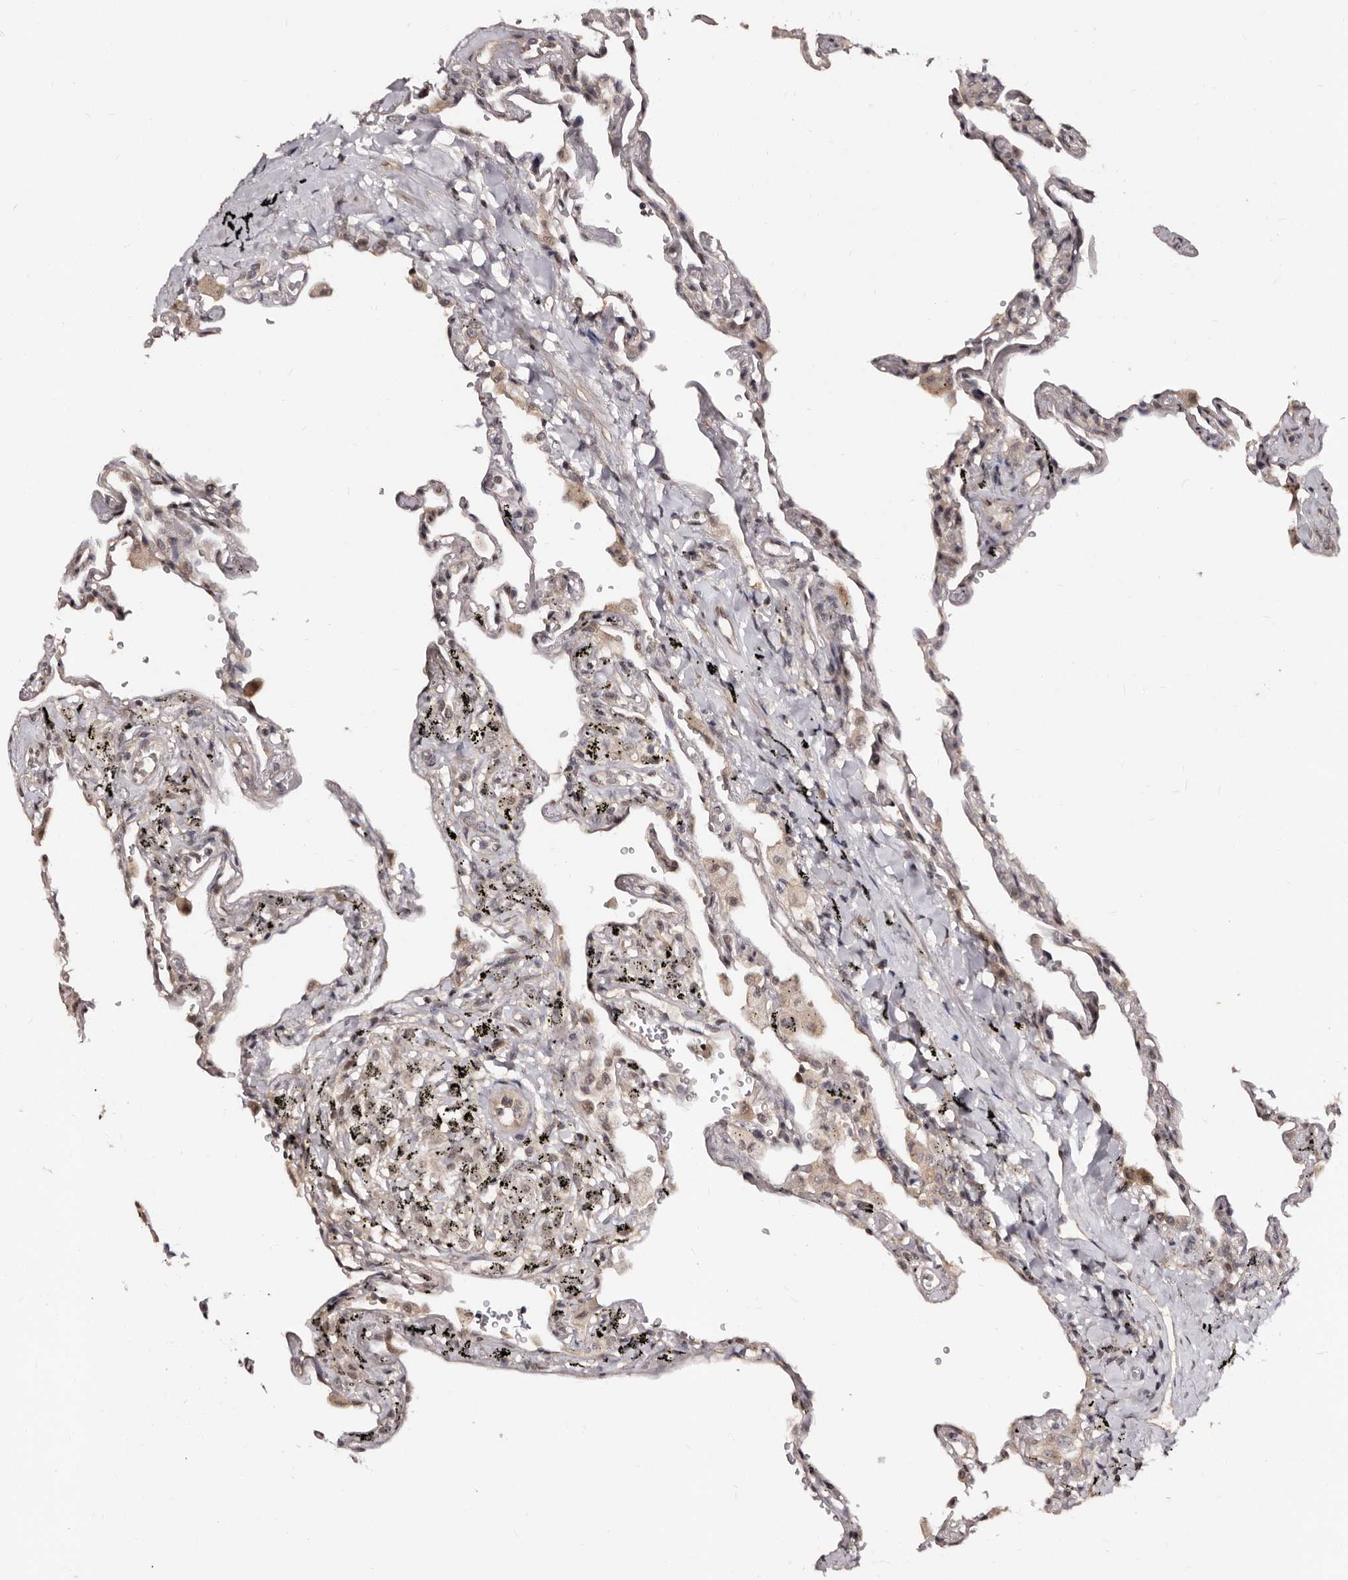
{"staining": {"intensity": "weak", "quantity": "<25%", "location": "cytoplasmic/membranous"}, "tissue": "lung", "cell_type": "Alveolar cells", "image_type": "normal", "snomed": [{"axis": "morphology", "description": "Normal tissue, NOS"}, {"axis": "topography", "description": "Lung"}], "caption": "Immunohistochemical staining of unremarkable lung reveals no significant positivity in alveolar cells. (Stains: DAB immunohistochemistry with hematoxylin counter stain, Microscopy: brightfield microscopy at high magnification).", "gene": "TBC1D22B", "patient": {"sex": "male", "age": 59}}